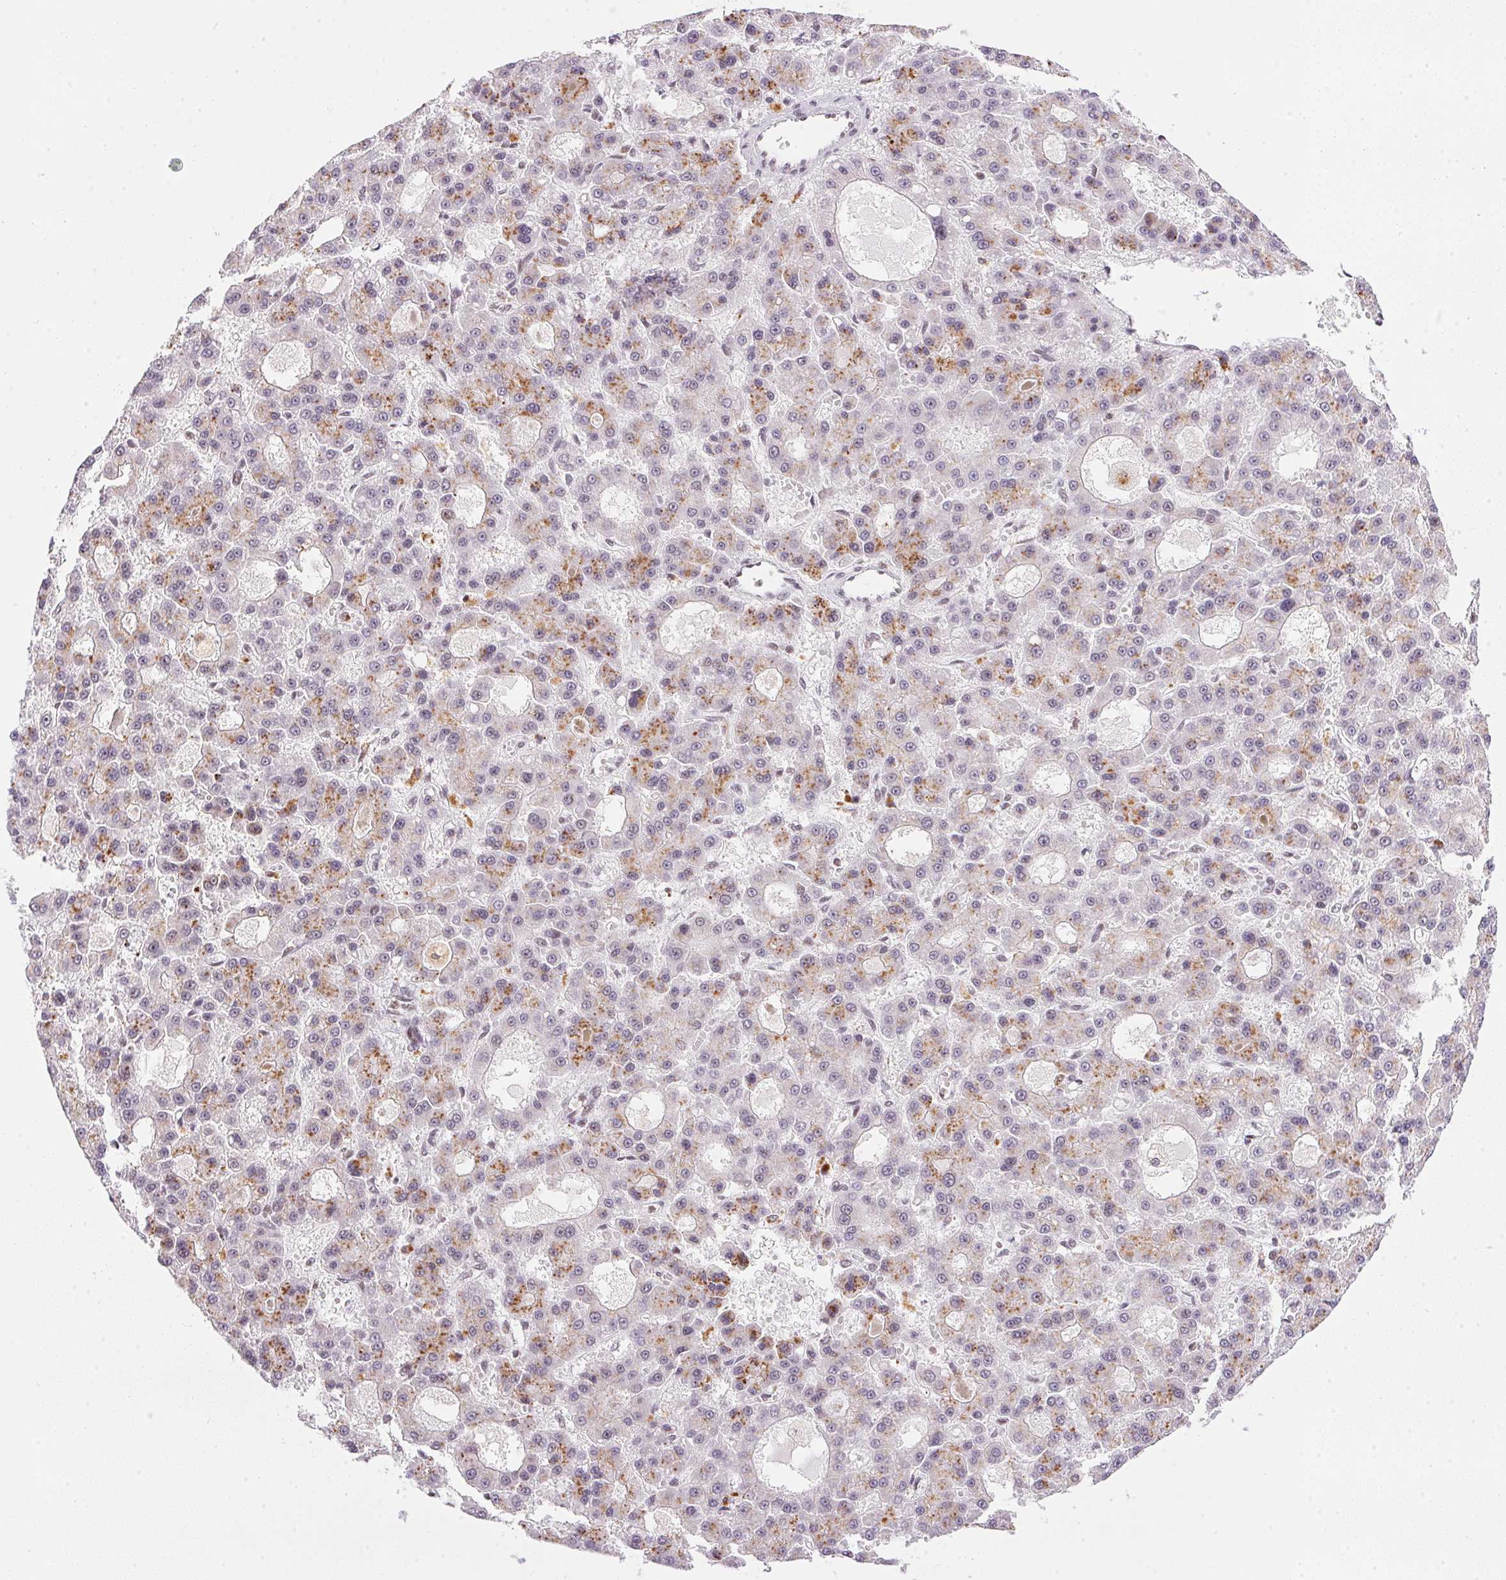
{"staining": {"intensity": "moderate", "quantity": "<25%", "location": "cytoplasmic/membranous"}, "tissue": "liver cancer", "cell_type": "Tumor cells", "image_type": "cancer", "snomed": [{"axis": "morphology", "description": "Carcinoma, Hepatocellular, NOS"}, {"axis": "topography", "description": "Liver"}], "caption": "Approximately <25% of tumor cells in liver hepatocellular carcinoma exhibit moderate cytoplasmic/membranous protein staining as visualized by brown immunohistochemical staining.", "gene": "NFE2L1", "patient": {"sex": "male", "age": 70}}